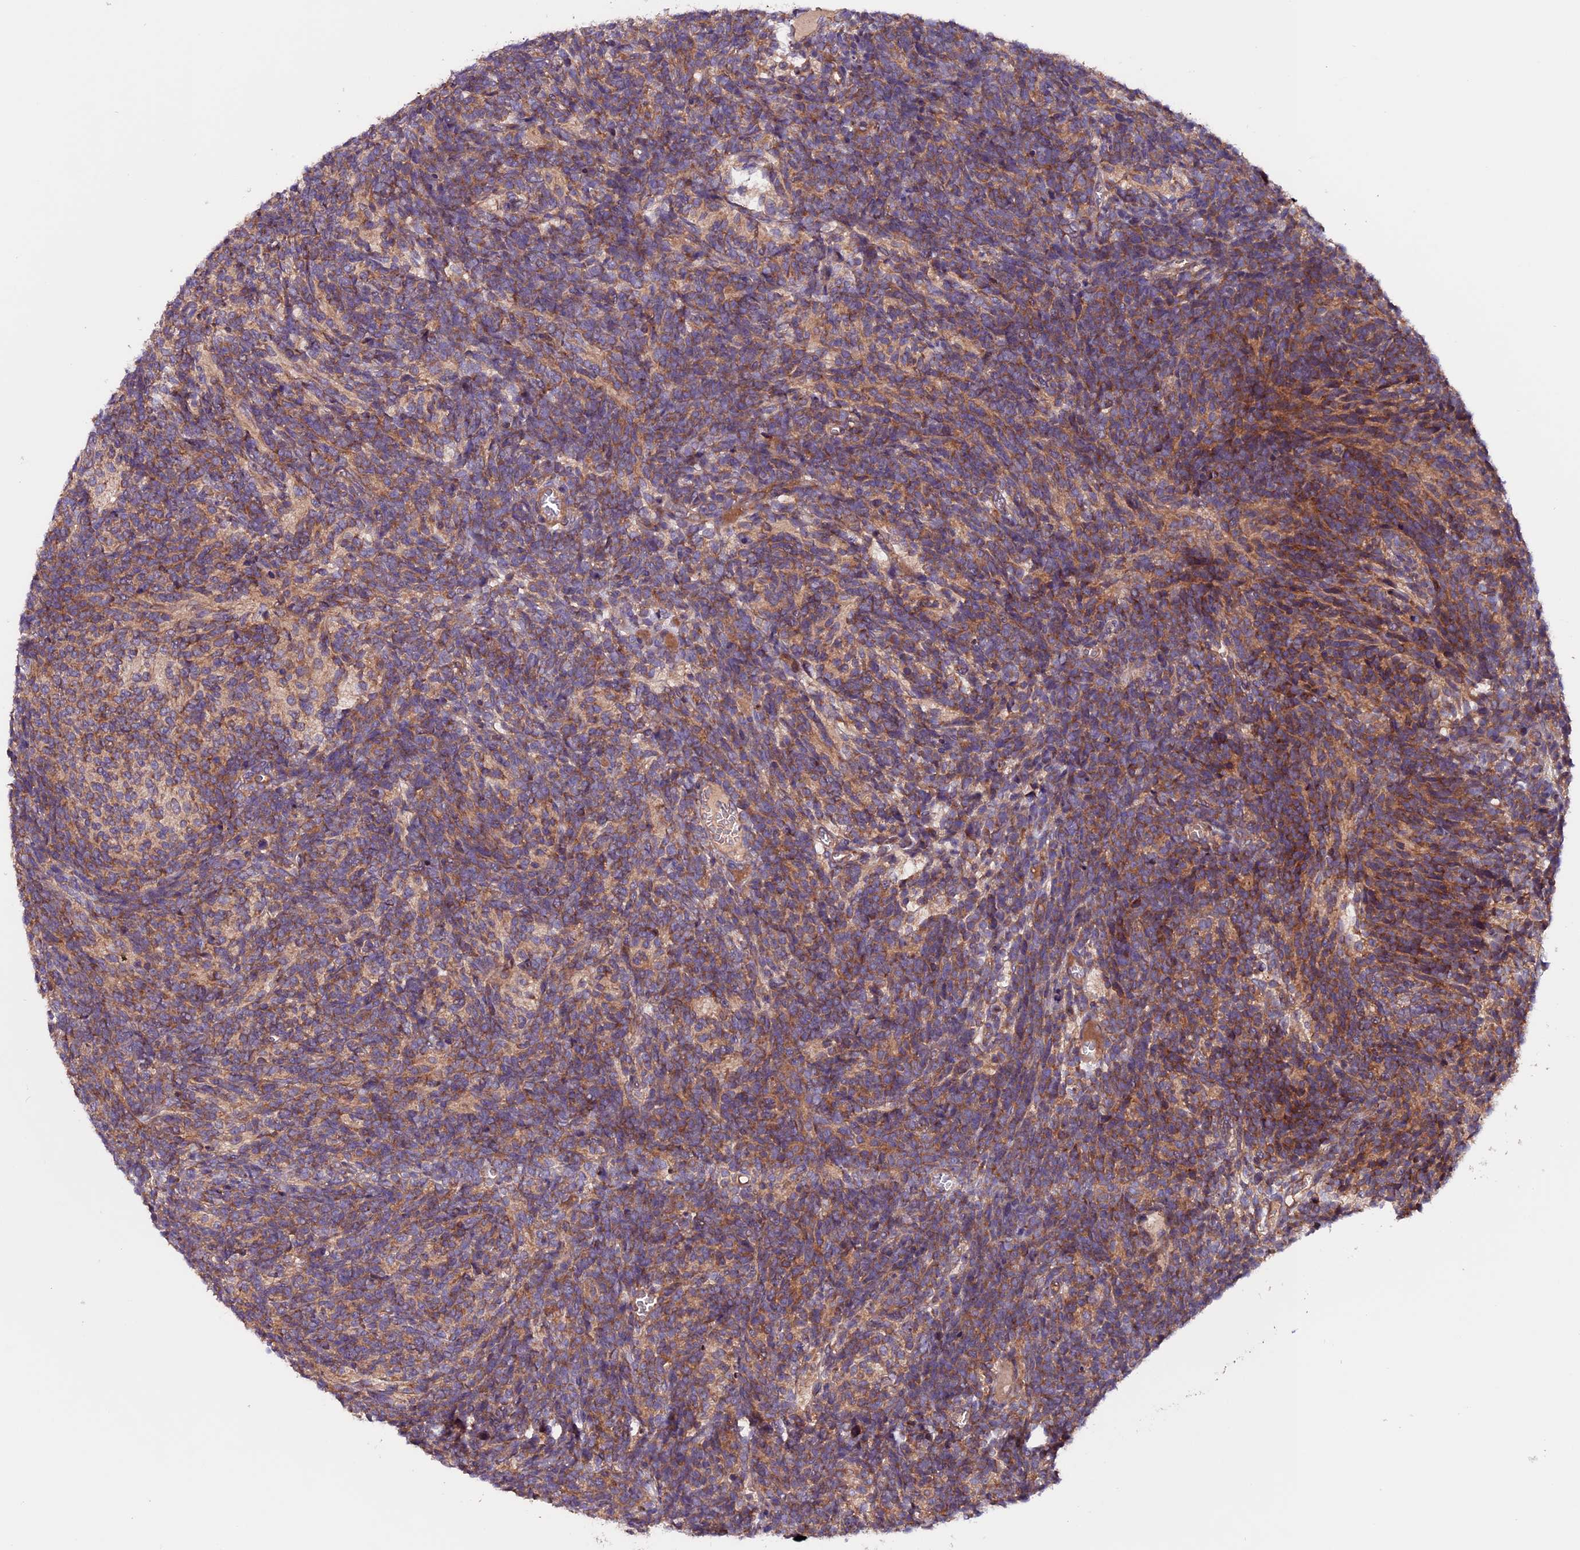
{"staining": {"intensity": "moderate", "quantity": "25%-75%", "location": "cytoplasmic/membranous"}, "tissue": "glioma", "cell_type": "Tumor cells", "image_type": "cancer", "snomed": [{"axis": "morphology", "description": "Glioma, malignant, Low grade"}, {"axis": "topography", "description": "Brain"}], "caption": "A brown stain labels moderate cytoplasmic/membranous expression of a protein in human glioma tumor cells.", "gene": "ZNF598", "patient": {"sex": "female", "age": 1}}